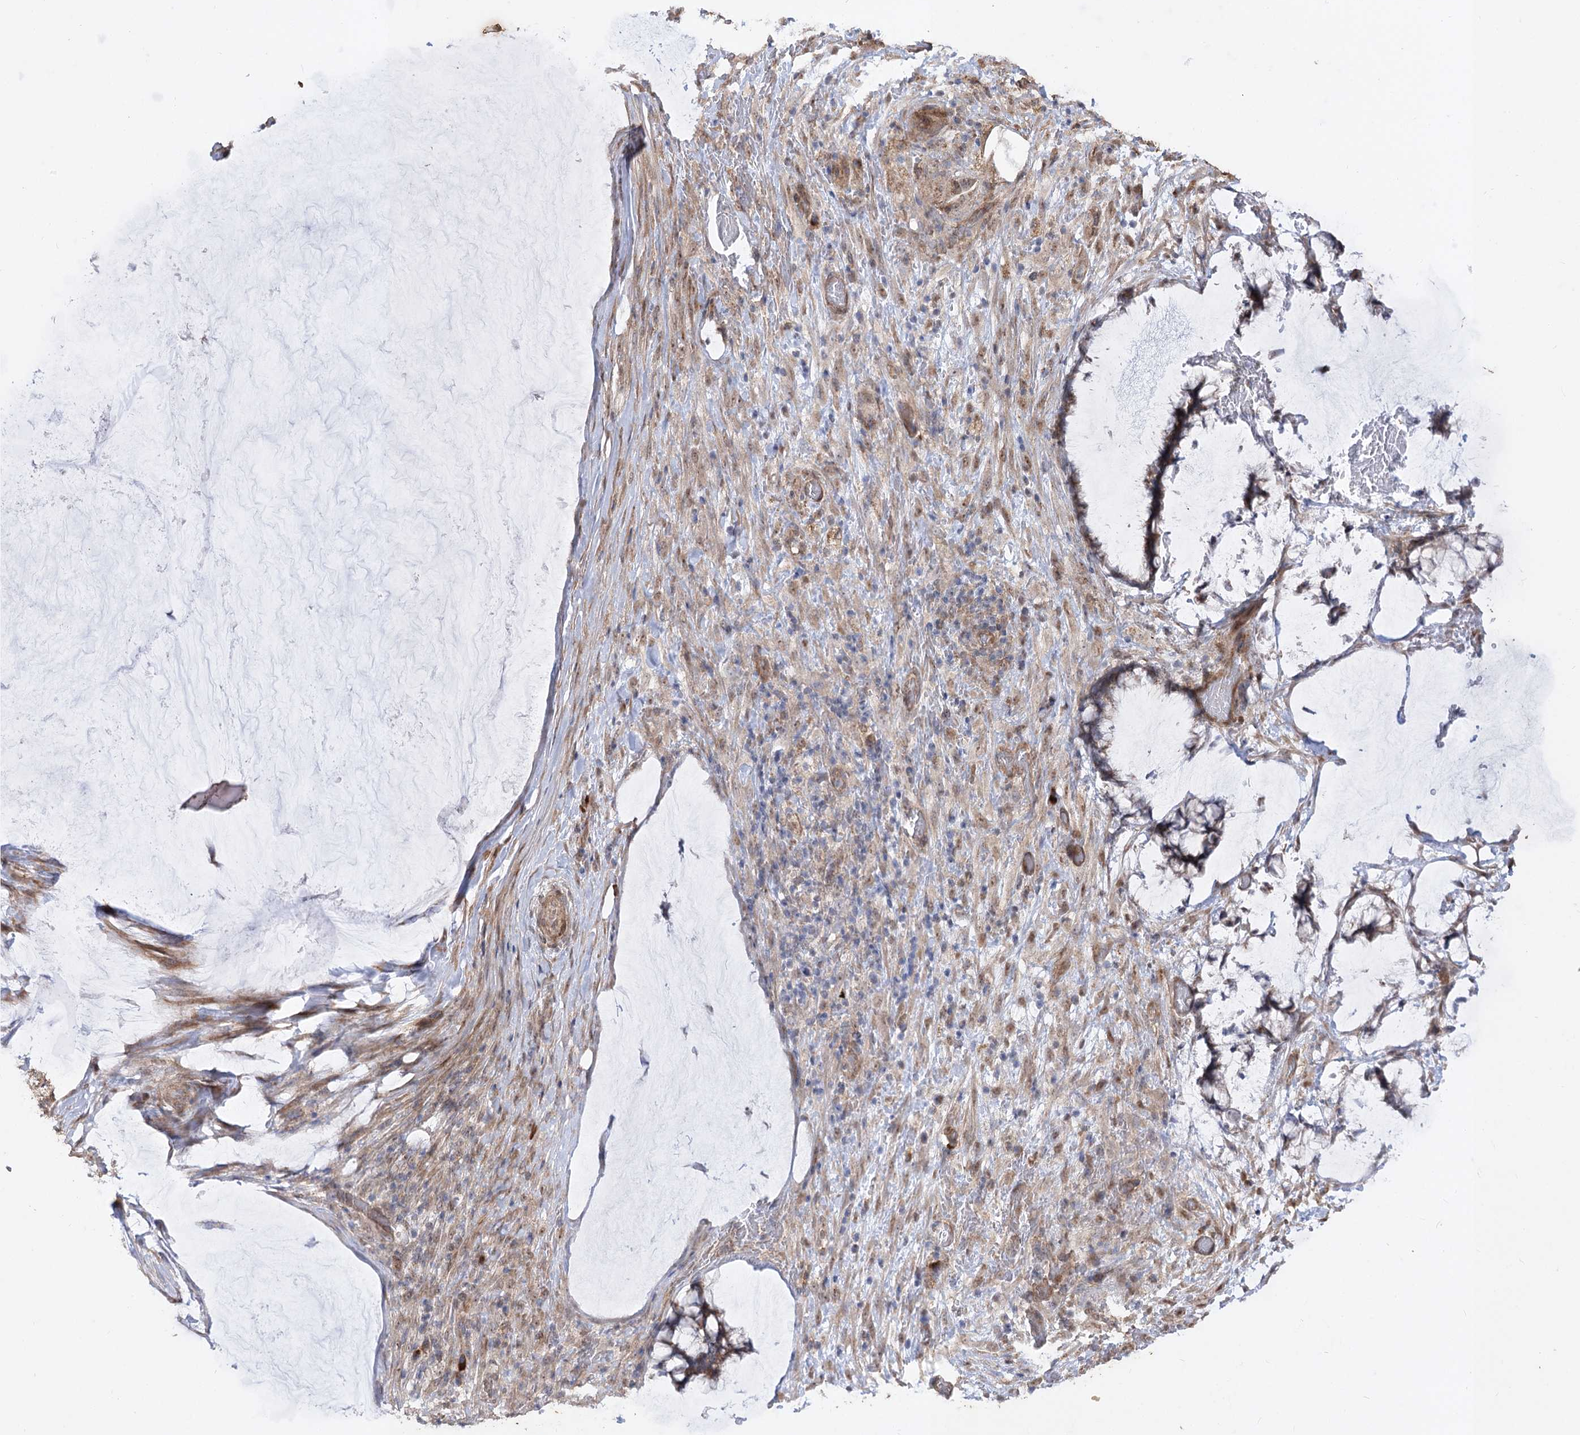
{"staining": {"intensity": "weak", "quantity": "<25%", "location": "cytoplasmic/membranous"}, "tissue": "ovarian cancer", "cell_type": "Tumor cells", "image_type": "cancer", "snomed": [{"axis": "morphology", "description": "Cystadenocarcinoma, mucinous, NOS"}, {"axis": "topography", "description": "Ovary"}], "caption": "Ovarian mucinous cystadenocarcinoma was stained to show a protein in brown. There is no significant staining in tumor cells. (IHC, brightfield microscopy, high magnification).", "gene": "ZSCAN23", "patient": {"sex": "female", "age": 42}}